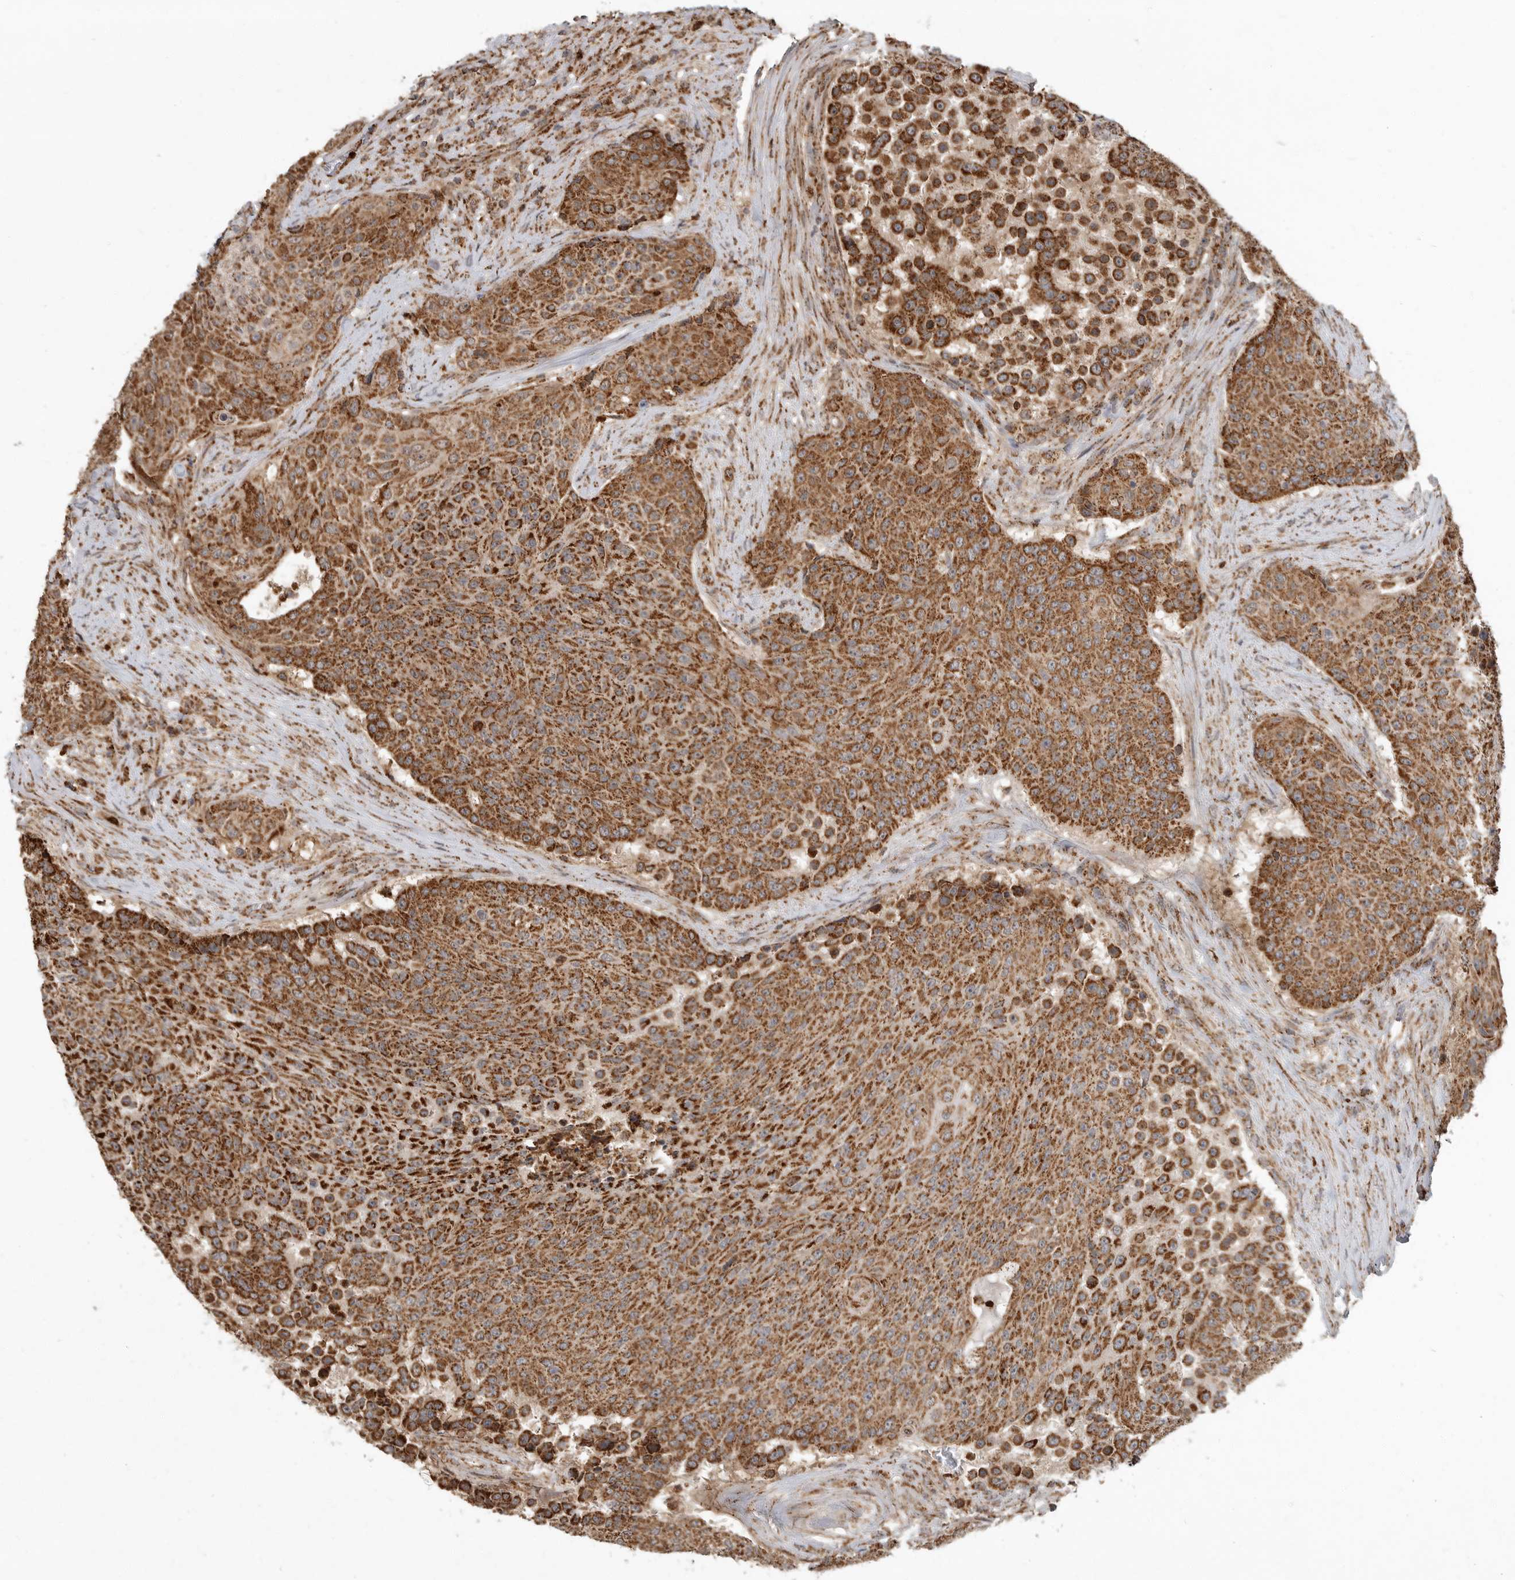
{"staining": {"intensity": "strong", "quantity": ">75%", "location": "cytoplasmic/membranous"}, "tissue": "urothelial cancer", "cell_type": "Tumor cells", "image_type": "cancer", "snomed": [{"axis": "morphology", "description": "Urothelial carcinoma, High grade"}, {"axis": "topography", "description": "Urinary bladder"}], "caption": "Urothelial cancer stained with immunohistochemistry exhibits strong cytoplasmic/membranous staining in about >75% of tumor cells.", "gene": "GCNT2", "patient": {"sex": "female", "age": 63}}